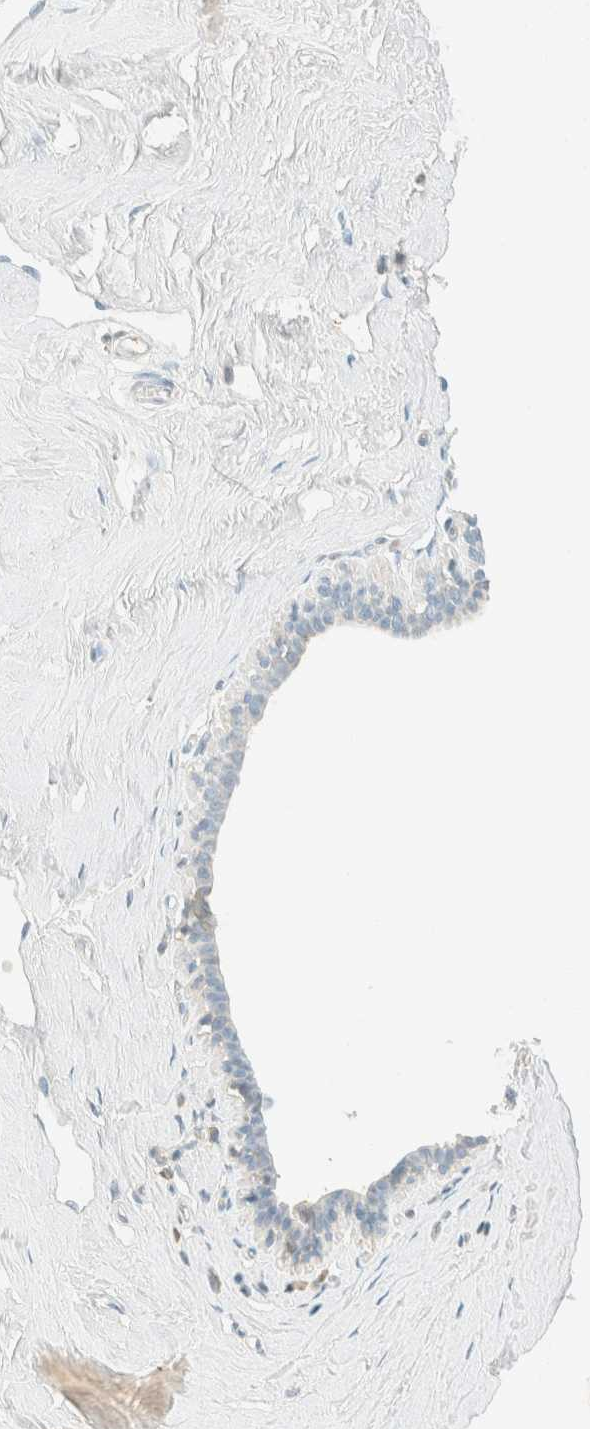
{"staining": {"intensity": "negative", "quantity": "none", "location": "none"}, "tissue": "breast", "cell_type": "Adipocytes", "image_type": "normal", "snomed": [{"axis": "morphology", "description": "Normal tissue, NOS"}, {"axis": "topography", "description": "Breast"}], "caption": "There is no significant expression in adipocytes of breast.", "gene": "GPA33", "patient": {"sex": "female", "age": 23}}